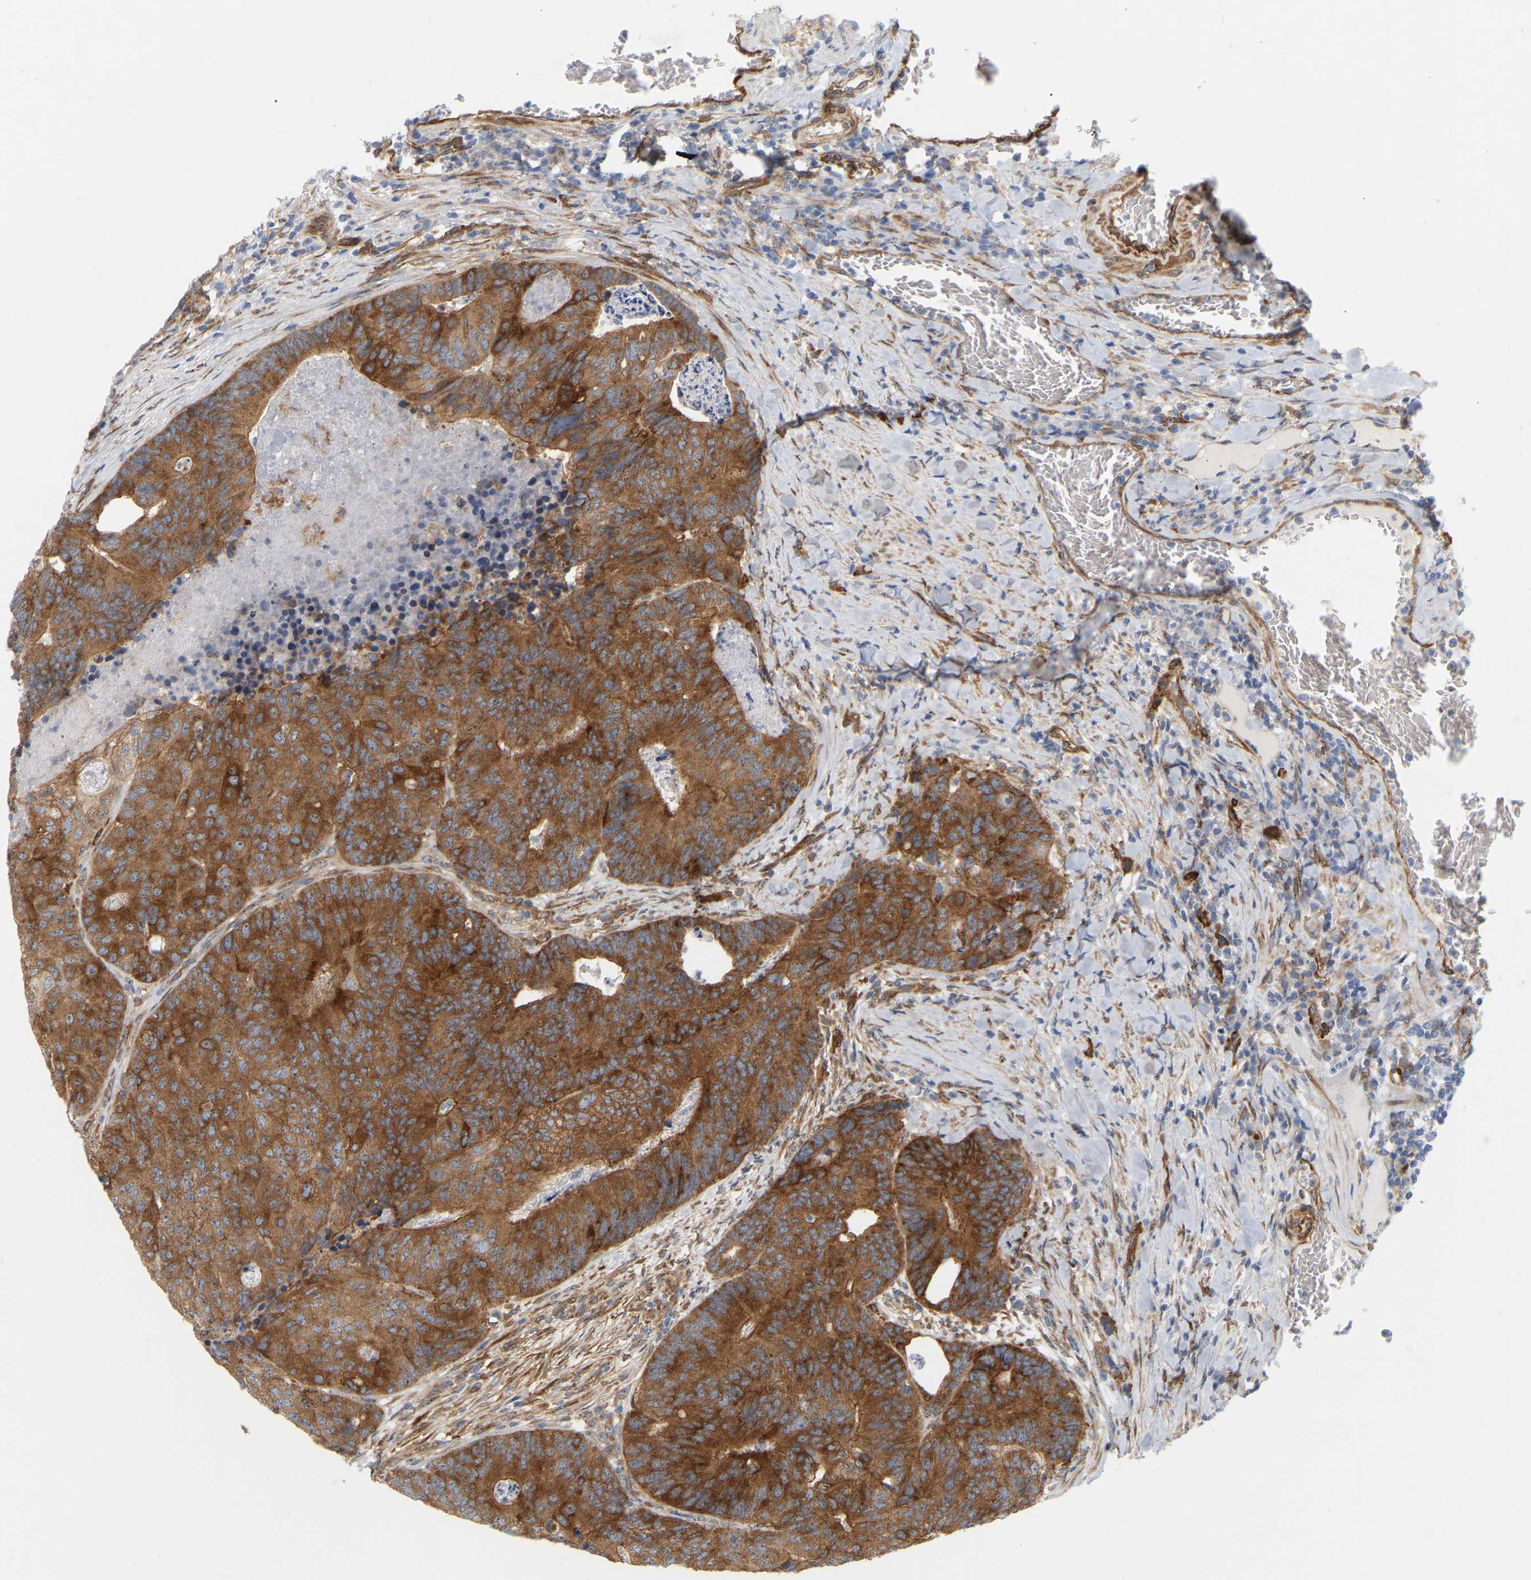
{"staining": {"intensity": "strong", "quantity": ">75%", "location": "cytoplasmic/membranous"}, "tissue": "colorectal cancer", "cell_type": "Tumor cells", "image_type": "cancer", "snomed": [{"axis": "morphology", "description": "Adenocarcinoma, NOS"}, {"axis": "topography", "description": "Colon"}], "caption": "Strong cytoplasmic/membranous positivity for a protein is seen in approximately >75% of tumor cells of colorectal adenocarcinoma using IHC.", "gene": "RAPH1", "patient": {"sex": "female", "age": 67}}